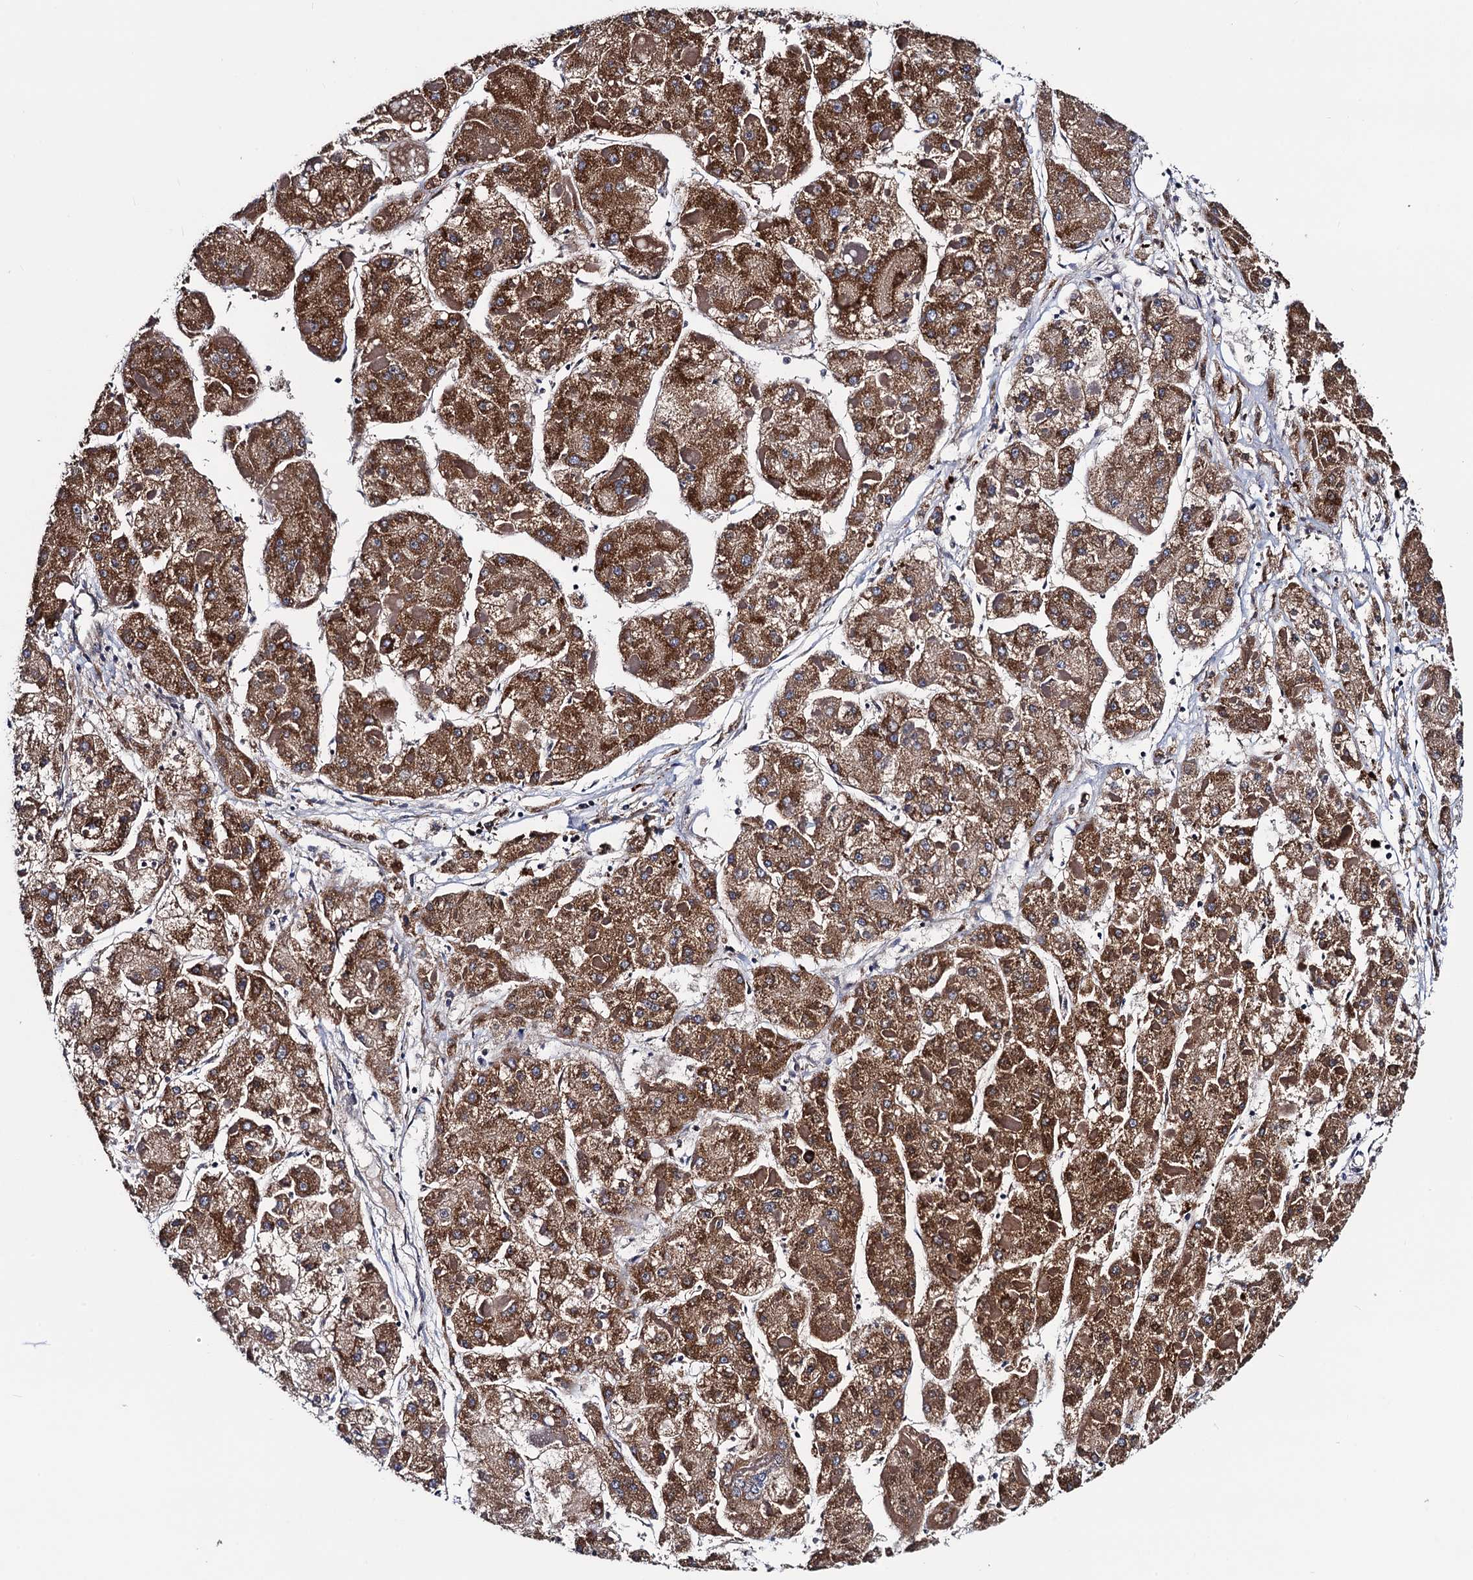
{"staining": {"intensity": "moderate", "quantity": ">75%", "location": "cytoplasmic/membranous"}, "tissue": "liver cancer", "cell_type": "Tumor cells", "image_type": "cancer", "snomed": [{"axis": "morphology", "description": "Carcinoma, Hepatocellular, NOS"}, {"axis": "topography", "description": "Liver"}], "caption": "A high-resolution photomicrograph shows immunohistochemistry staining of liver cancer (hepatocellular carcinoma), which displays moderate cytoplasmic/membranous expression in approximately >75% of tumor cells. Nuclei are stained in blue.", "gene": "PTCD3", "patient": {"sex": "female", "age": 73}}